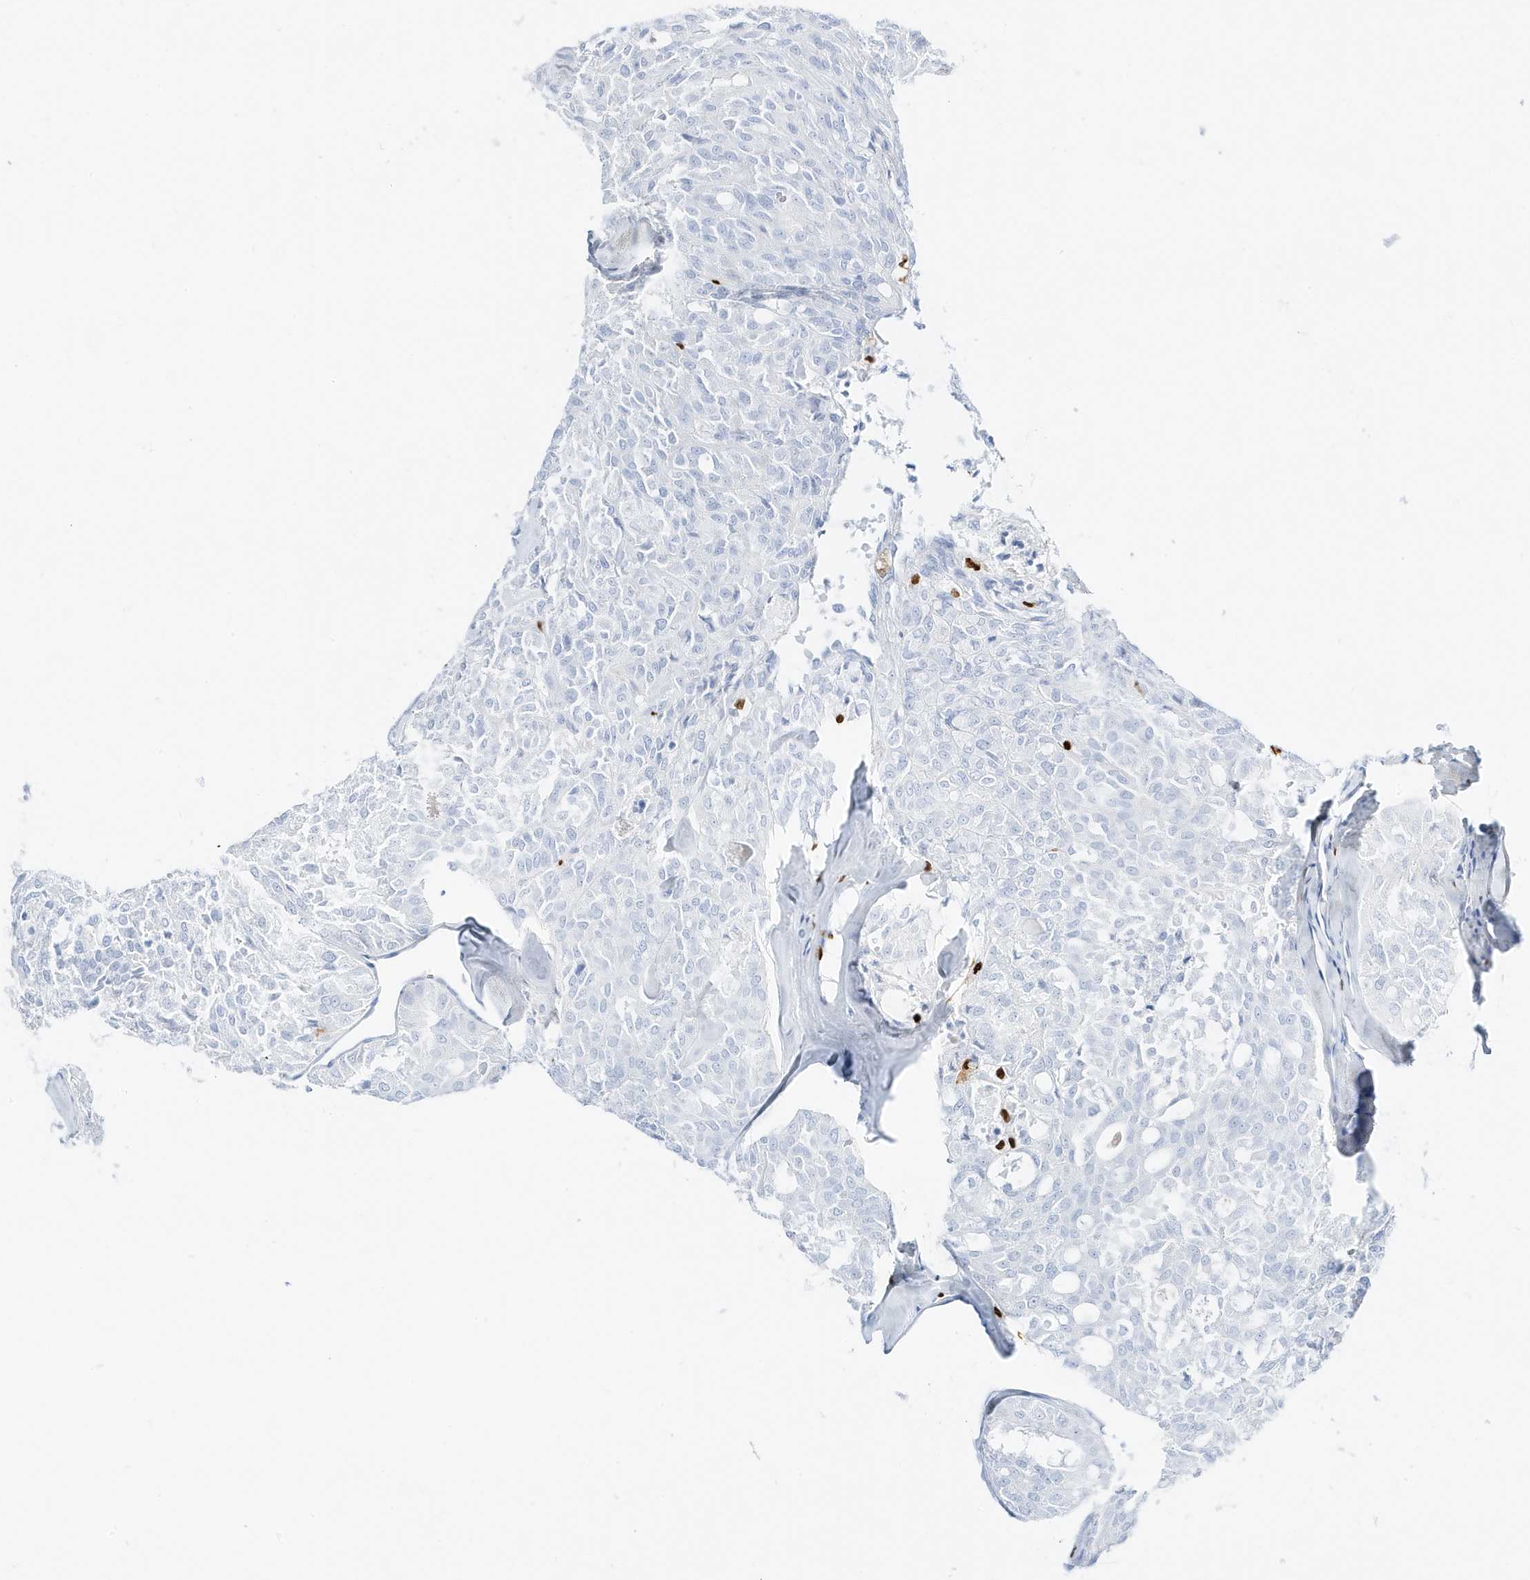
{"staining": {"intensity": "negative", "quantity": "none", "location": "none"}, "tissue": "thyroid cancer", "cell_type": "Tumor cells", "image_type": "cancer", "snomed": [{"axis": "morphology", "description": "Follicular adenoma carcinoma, NOS"}, {"axis": "topography", "description": "Thyroid gland"}], "caption": "Immunohistochemistry histopathology image of neoplastic tissue: human thyroid cancer (follicular adenoma carcinoma) stained with DAB (3,3'-diaminobenzidine) reveals no significant protein positivity in tumor cells.", "gene": "MNDA", "patient": {"sex": "male", "age": 75}}